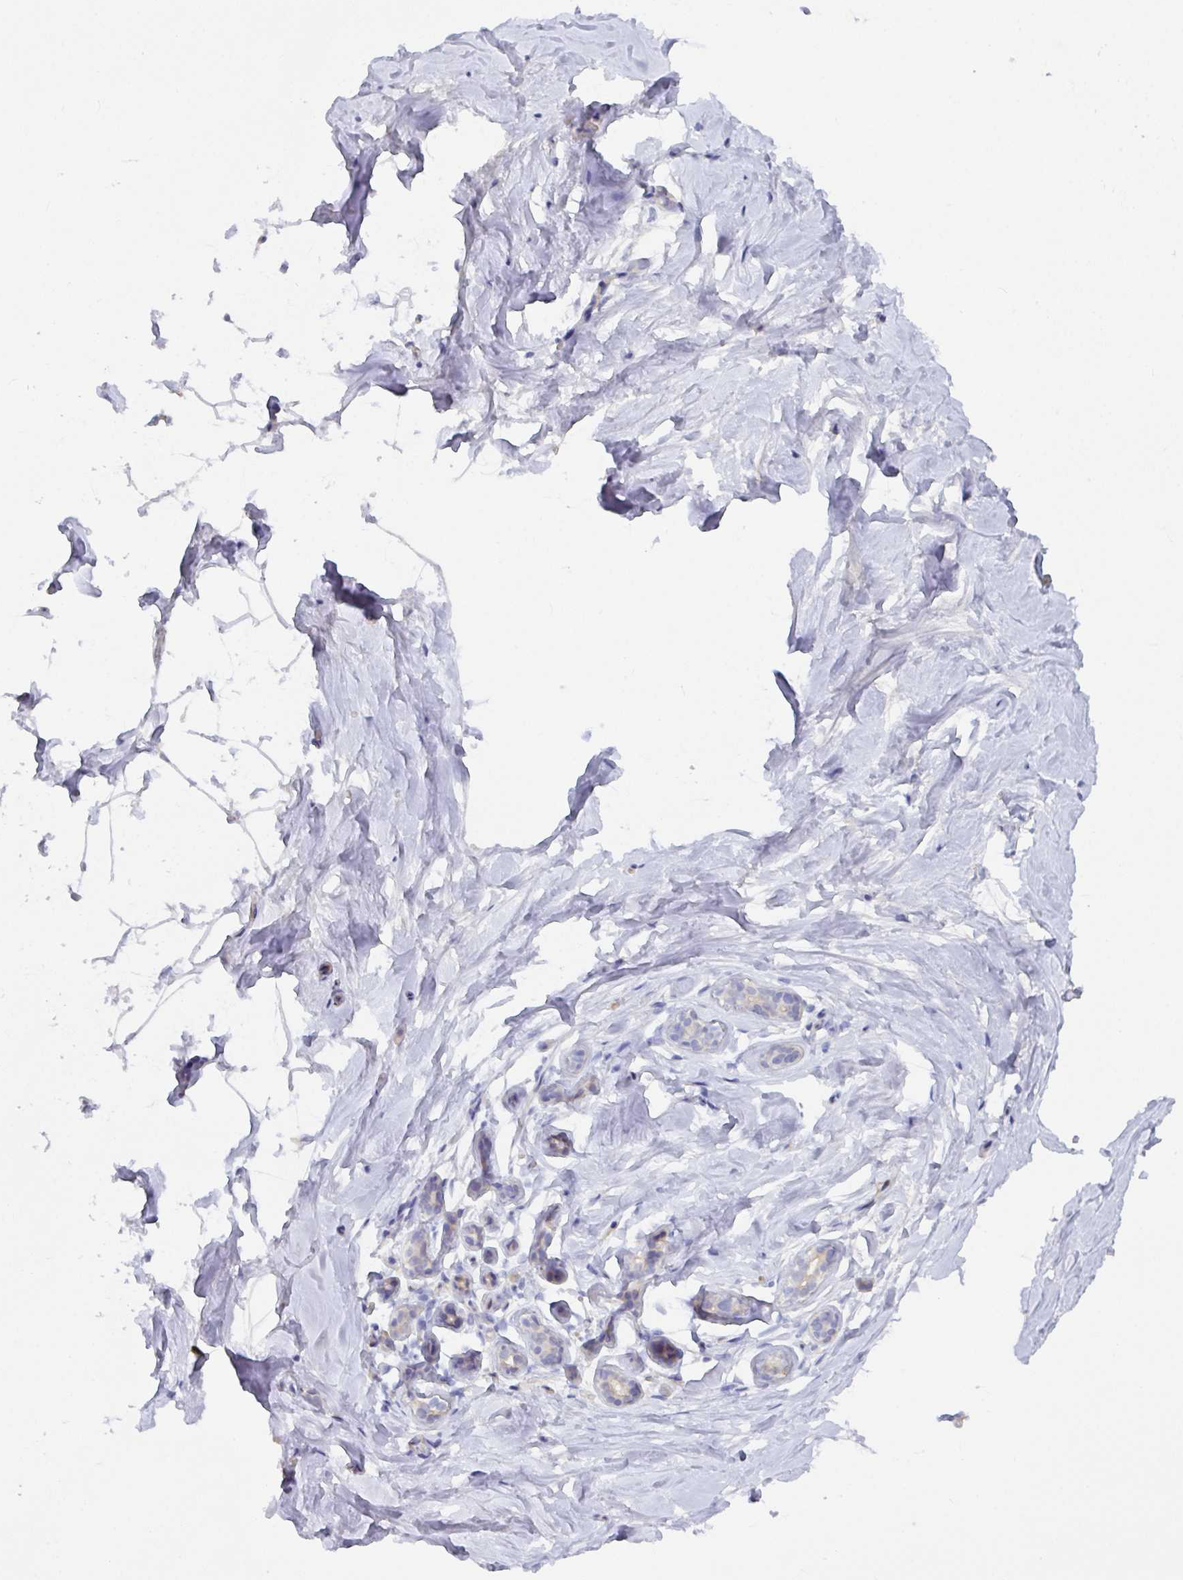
{"staining": {"intensity": "negative", "quantity": "none", "location": "none"}, "tissue": "breast", "cell_type": "Adipocytes", "image_type": "normal", "snomed": [{"axis": "morphology", "description": "Normal tissue, NOS"}, {"axis": "topography", "description": "Breast"}], "caption": "Adipocytes are negative for brown protein staining in unremarkable breast.", "gene": "ANO5", "patient": {"sex": "female", "age": 32}}